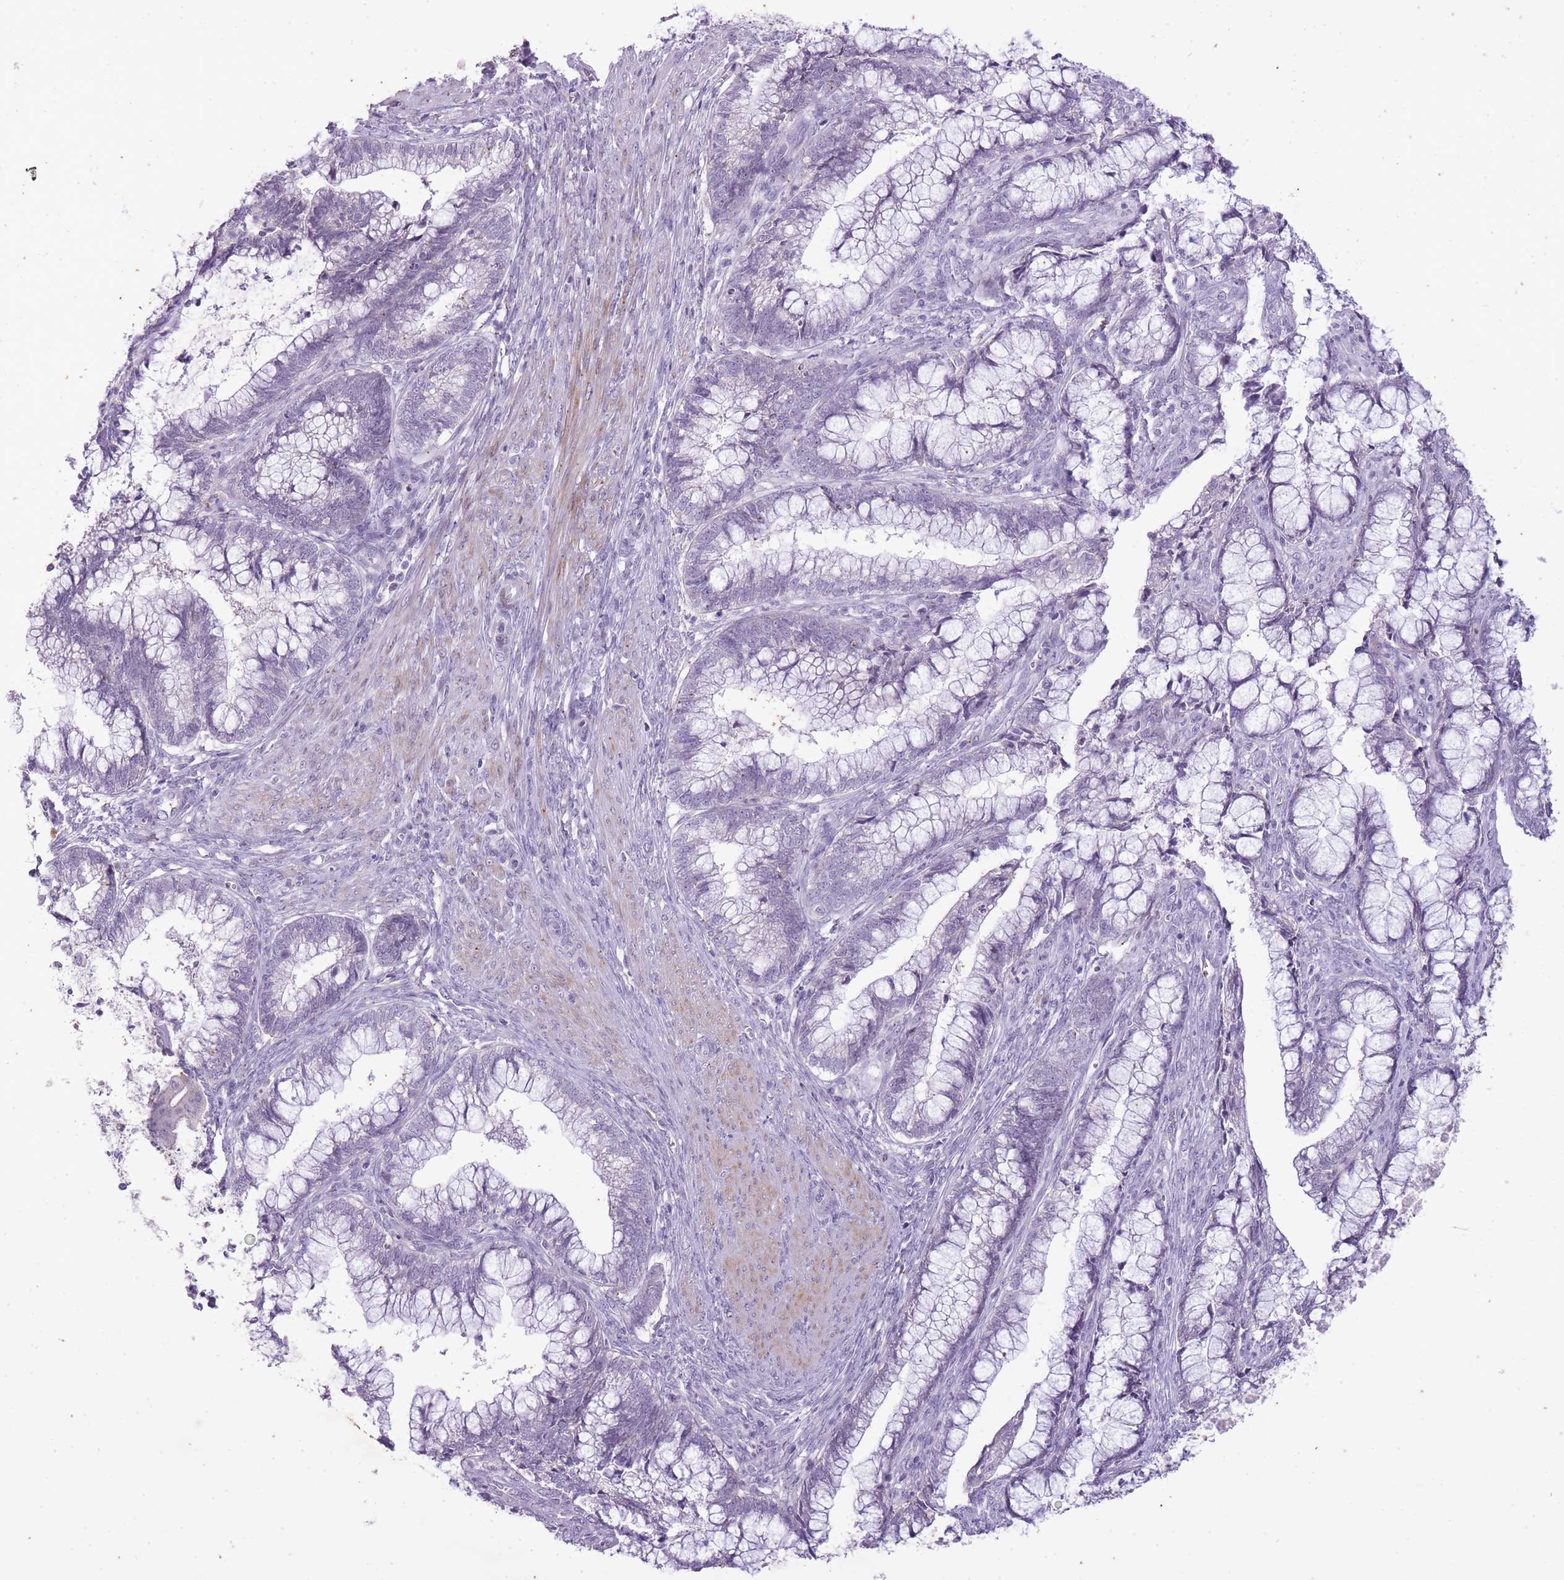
{"staining": {"intensity": "negative", "quantity": "none", "location": "none"}, "tissue": "cervical cancer", "cell_type": "Tumor cells", "image_type": "cancer", "snomed": [{"axis": "morphology", "description": "Adenocarcinoma, NOS"}, {"axis": "topography", "description": "Cervix"}], "caption": "Micrograph shows no protein staining in tumor cells of cervical adenocarcinoma tissue. (DAB immunohistochemistry (IHC) visualized using brightfield microscopy, high magnification).", "gene": "CNTNAP3", "patient": {"sex": "female", "age": 44}}